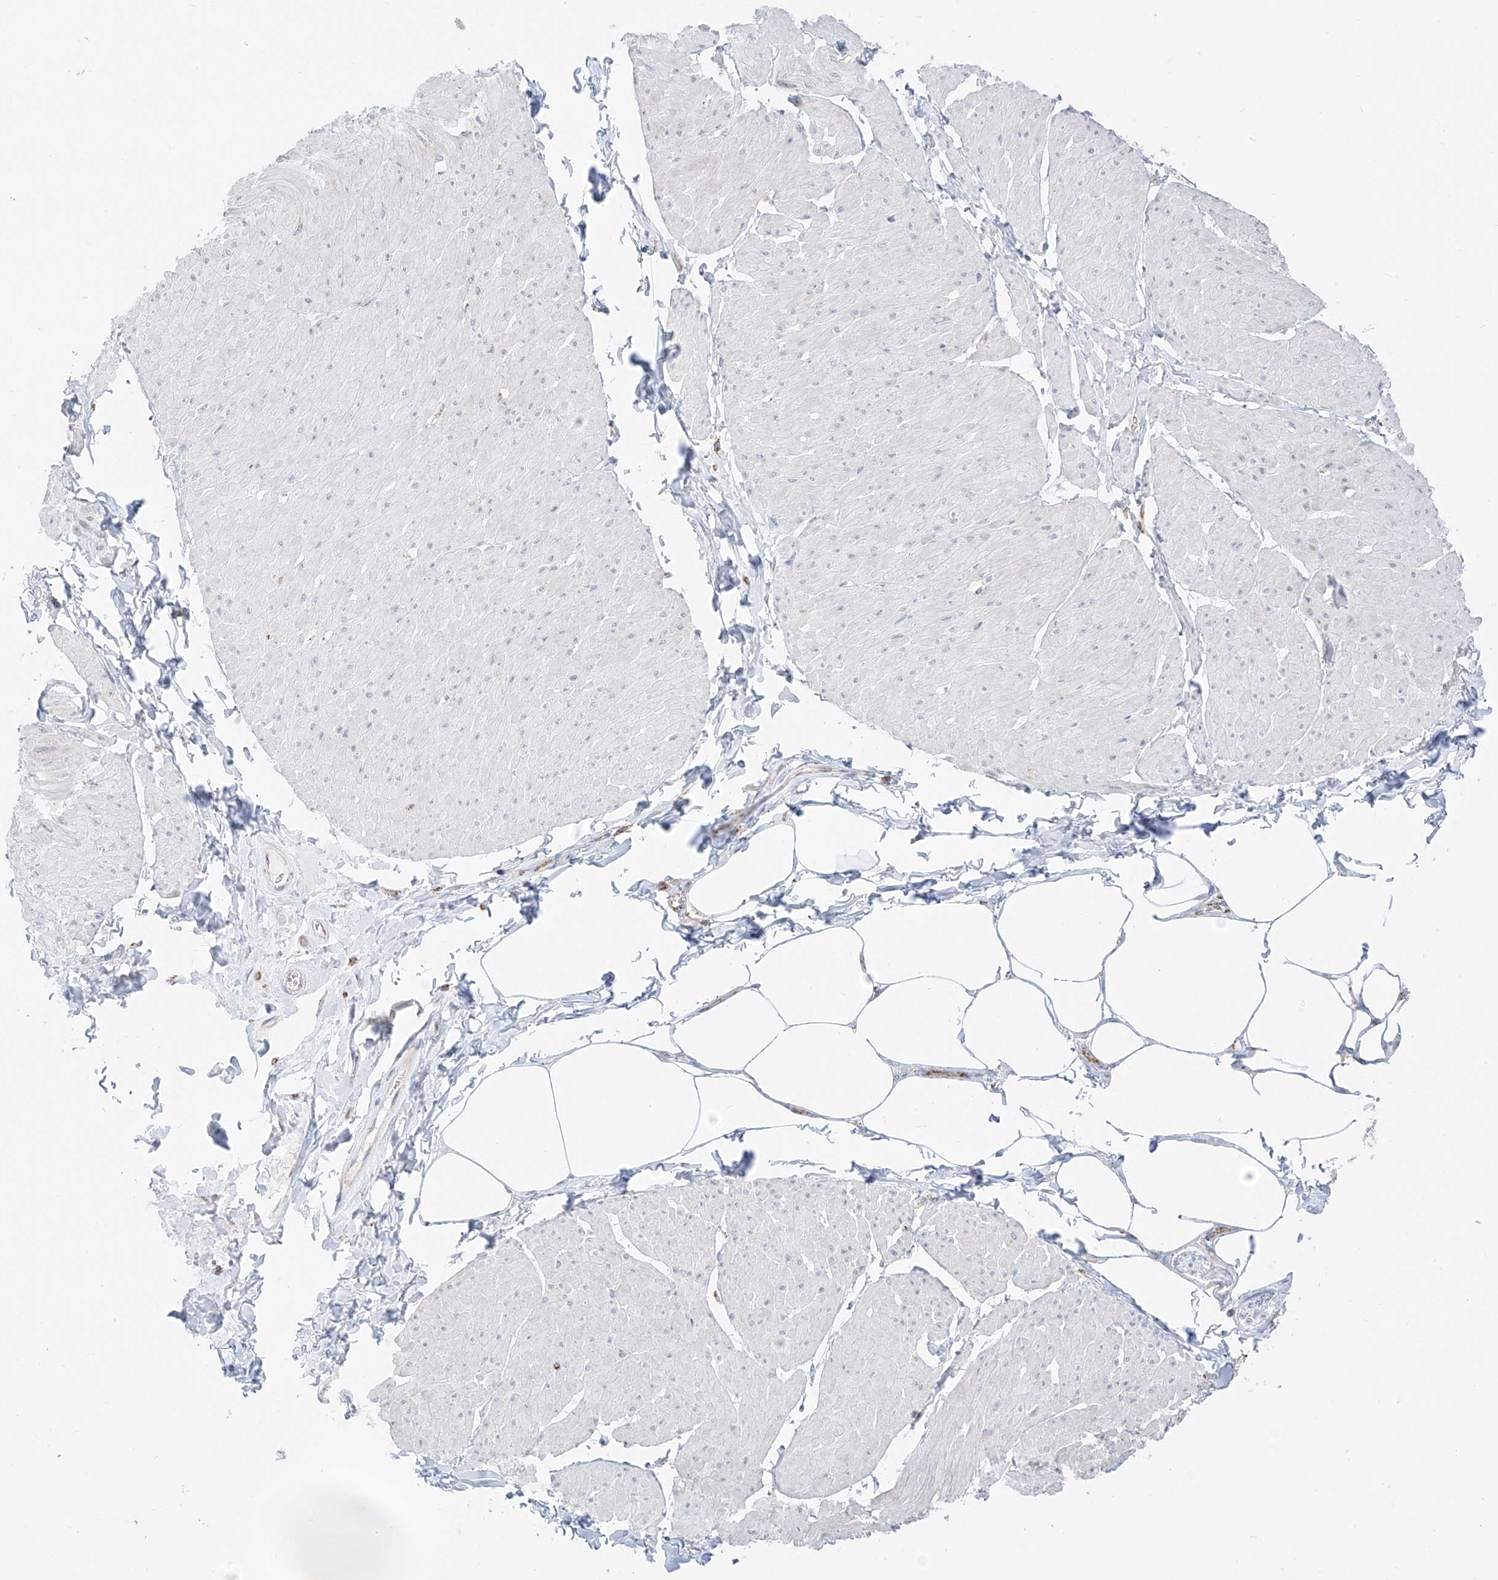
{"staining": {"intensity": "negative", "quantity": "none", "location": "none"}, "tissue": "smooth muscle", "cell_type": "Smooth muscle cells", "image_type": "normal", "snomed": [{"axis": "morphology", "description": "Urothelial carcinoma, High grade"}, {"axis": "topography", "description": "Urinary bladder"}], "caption": "Human smooth muscle stained for a protein using immunohistochemistry (IHC) displays no expression in smooth muscle cells.", "gene": "ETHE1", "patient": {"sex": "male", "age": 46}}